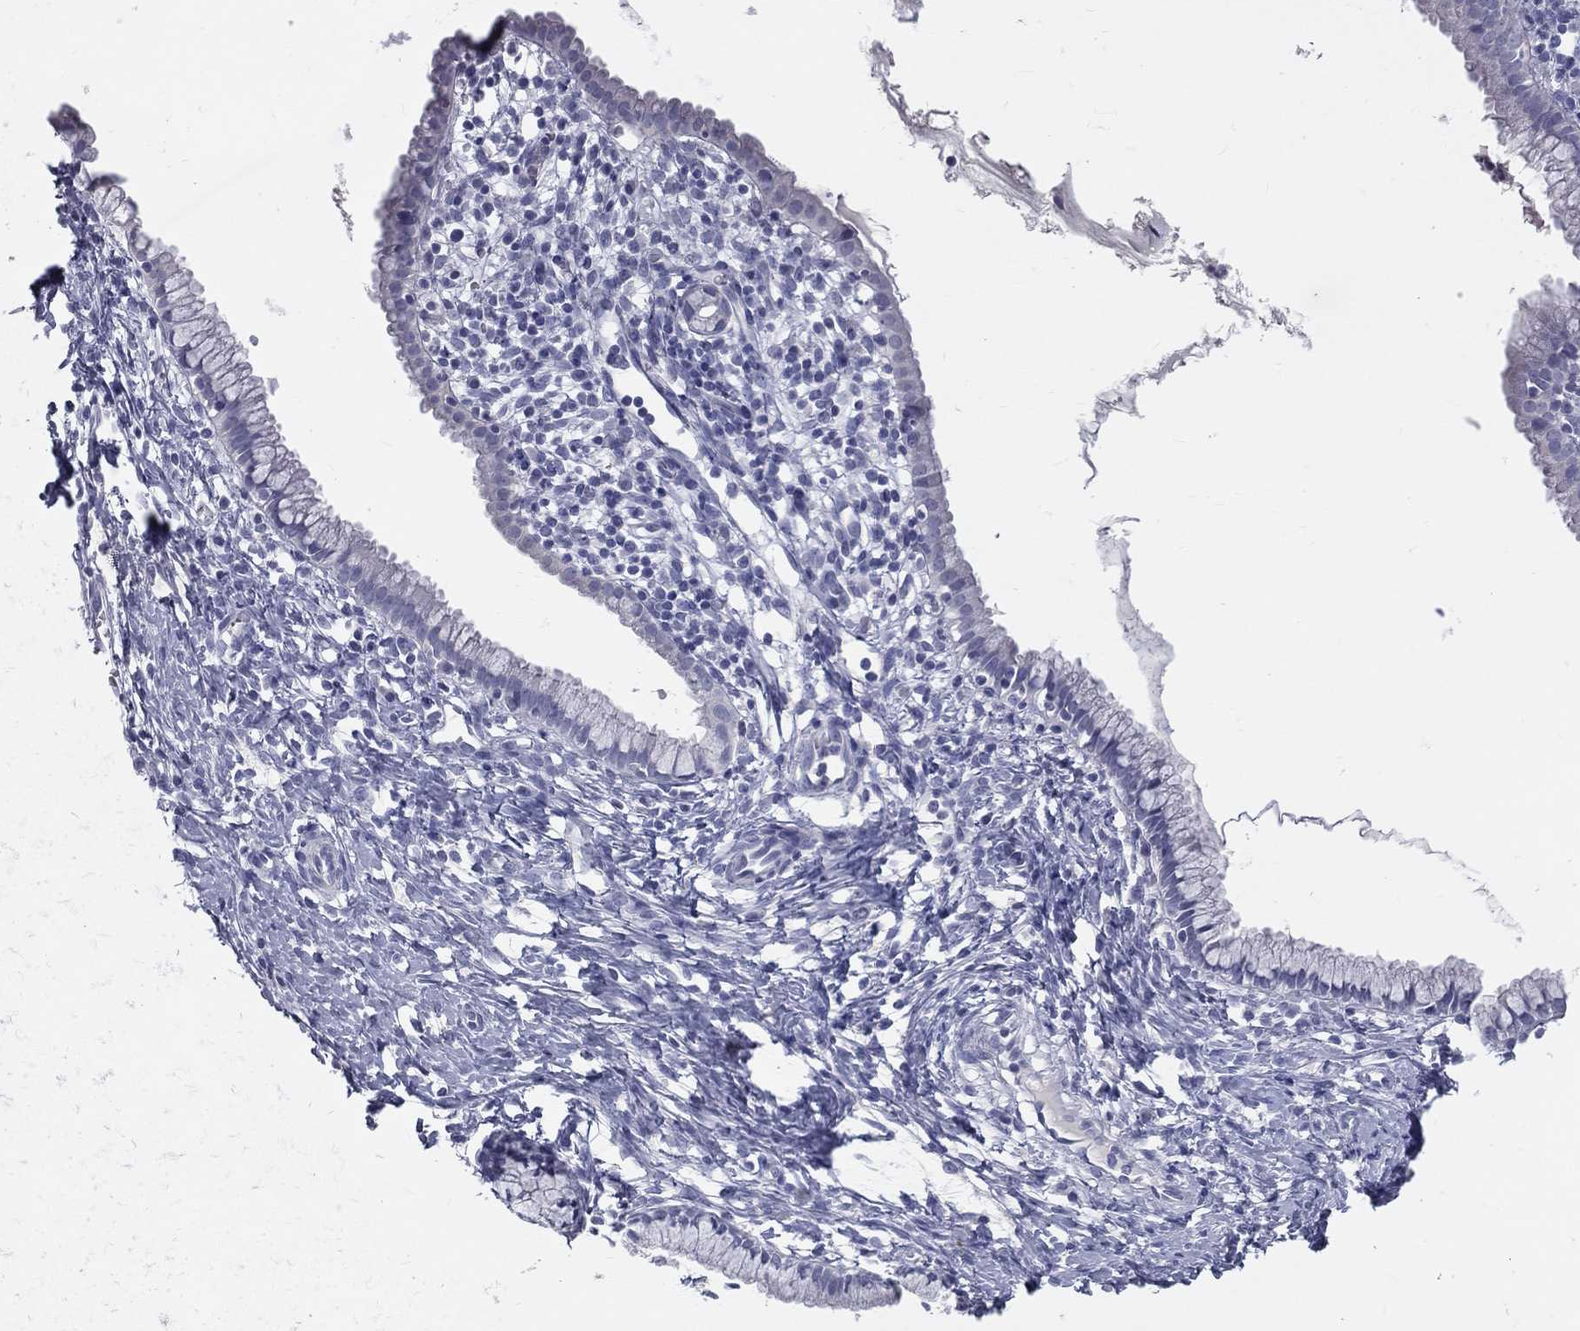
{"staining": {"intensity": "negative", "quantity": "none", "location": "none"}, "tissue": "cervix", "cell_type": "Glandular cells", "image_type": "normal", "snomed": [{"axis": "morphology", "description": "Normal tissue, NOS"}, {"axis": "topography", "description": "Cervix"}], "caption": "This is an immunohistochemistry image of benign human cervix. There is no staining in glandular cells.", "gene": "TFPI2", "patient": {"sex": "female", "age": 39}}